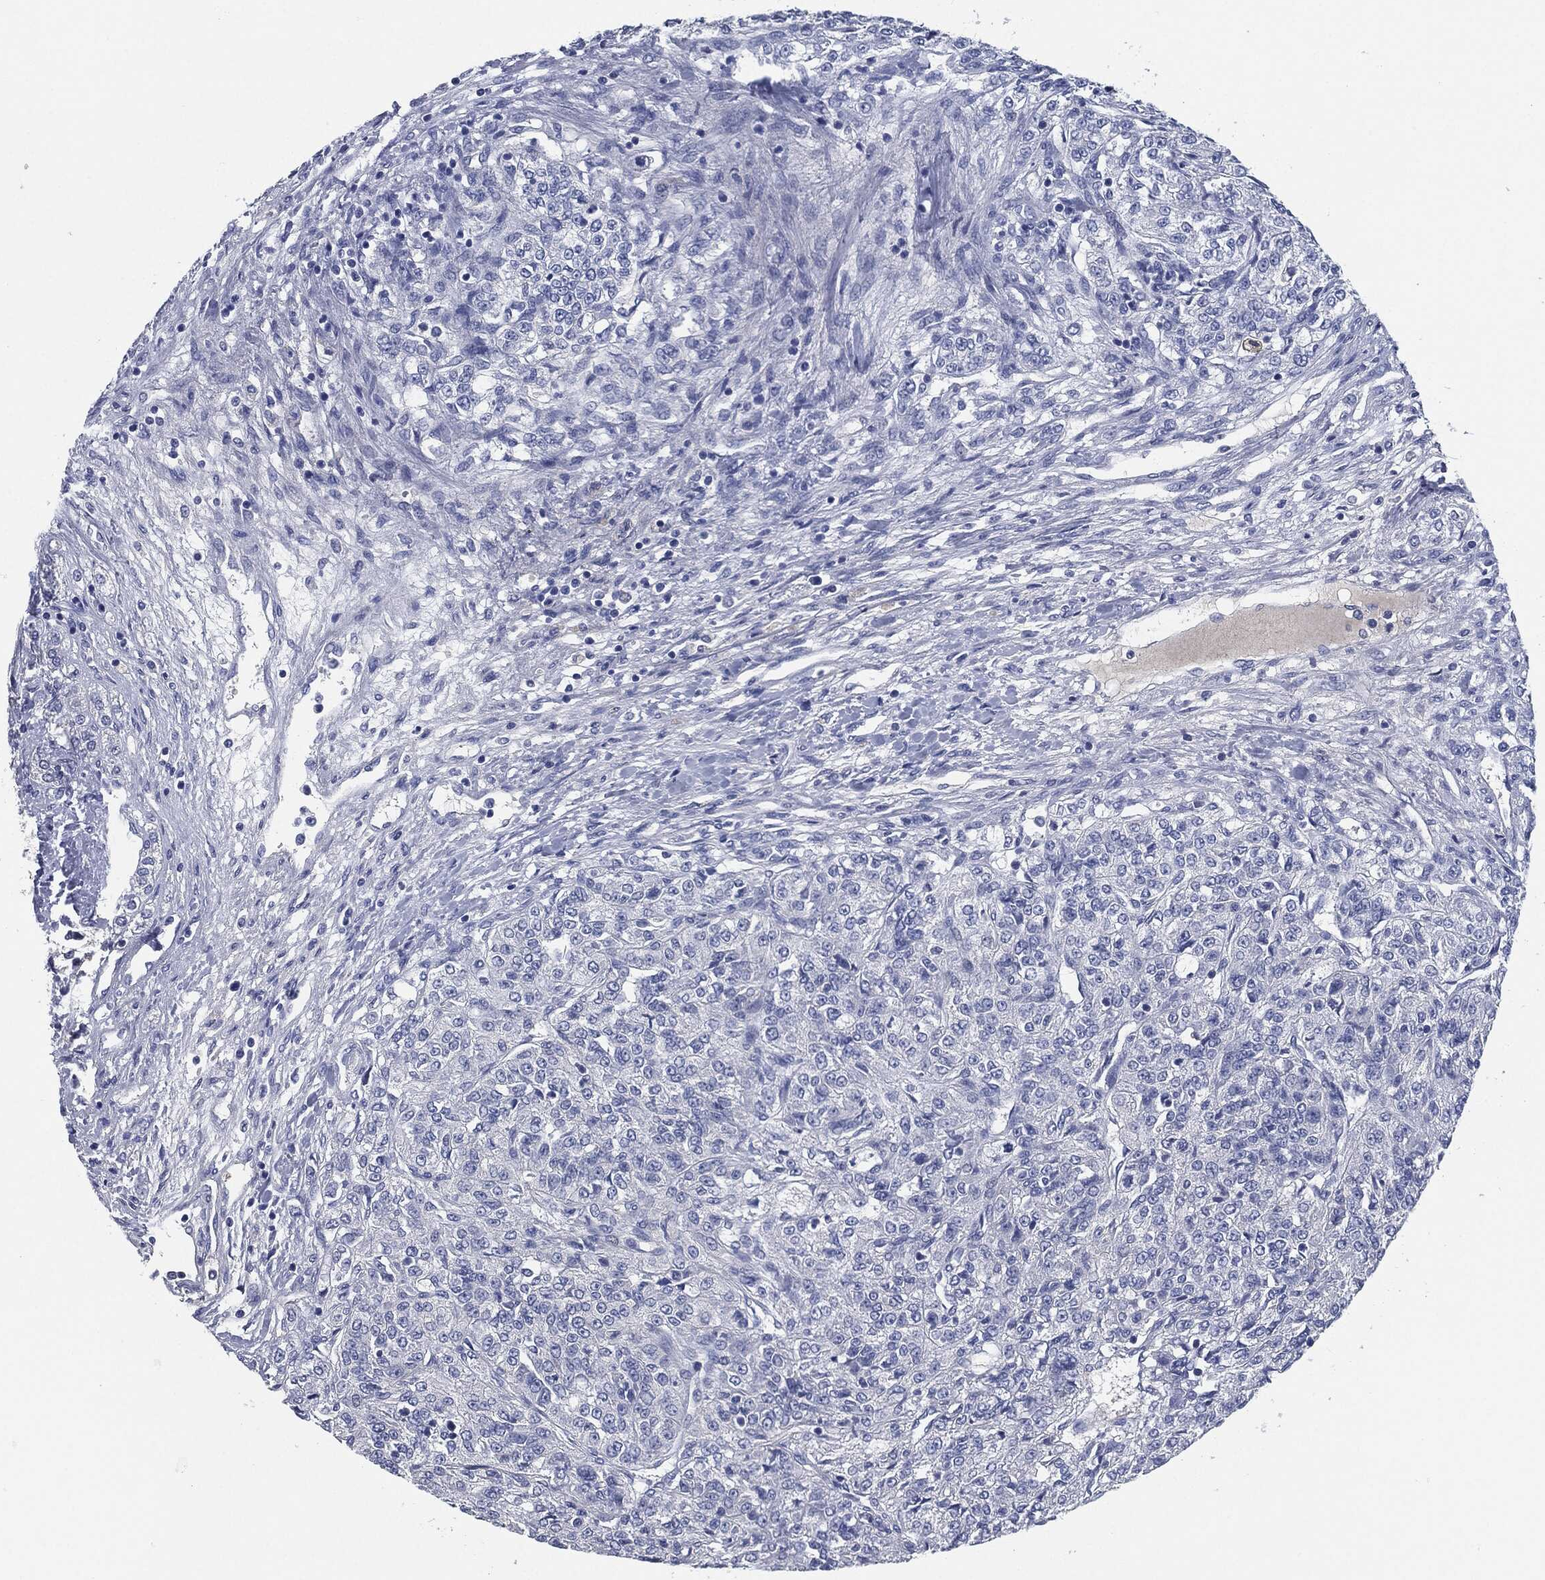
{"staining": {"intensity": "negative", "quantity": "none", "location": "none"}, "tissue": "renal cancer", "cell_type": "Tumor cells", "image_type": "cancer", "snomed": [{"axis": "morphology", "description": "Adenocarcinoma, NOS"}, {"axis": "topography", "description": "Kidney"}], "caption": "Immunohistochemical staining of human renal adenocarcinoma exhibits no significant expression in tumor cells.", "gene": "CD27", "patient": {"sex": "female", "age": 63}}